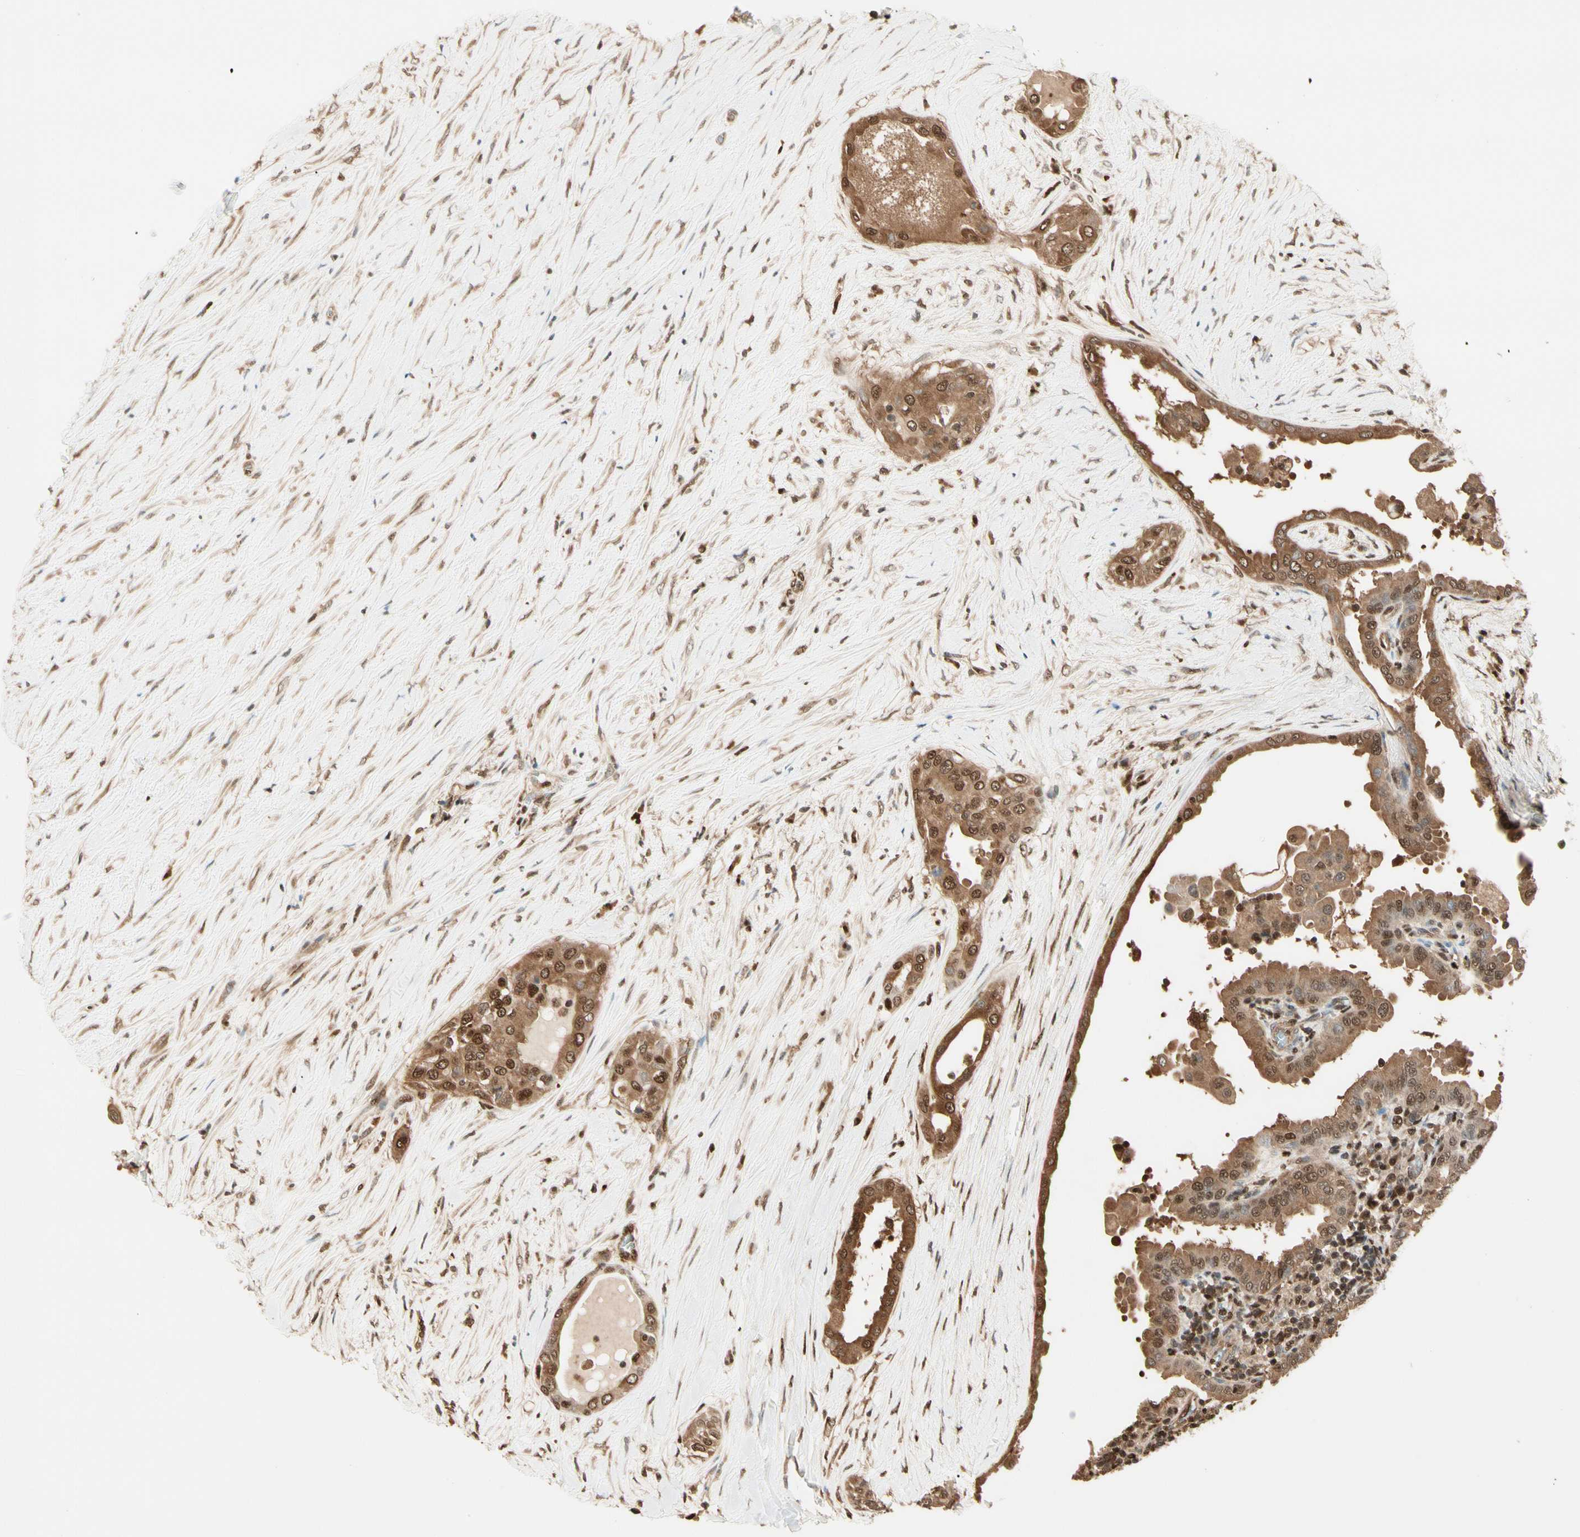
{"staining": {"intensity": "moderate", "quantity": ">75%", "location": "cytoplasmic/membranous,nuclear"}, "tissue": "thyroid cancer", "cell_type": "Tumor cells", "image_type": "cancer", "snomed": [{"axis": "morphology", "description": "Papillary adenocarcinoma, NOS"}, {"axis": "topography", "description": "Thyroid gland"}], "caption": "Papillary adenocarcinoma (thyroid) stained for a protein (brown) displays moderate cytoplasmic/membranous and nuclear positive staining in about >75% of tumor cells.", "gene": "PNCK", "patient": {"sex": "male", "age": 33}}